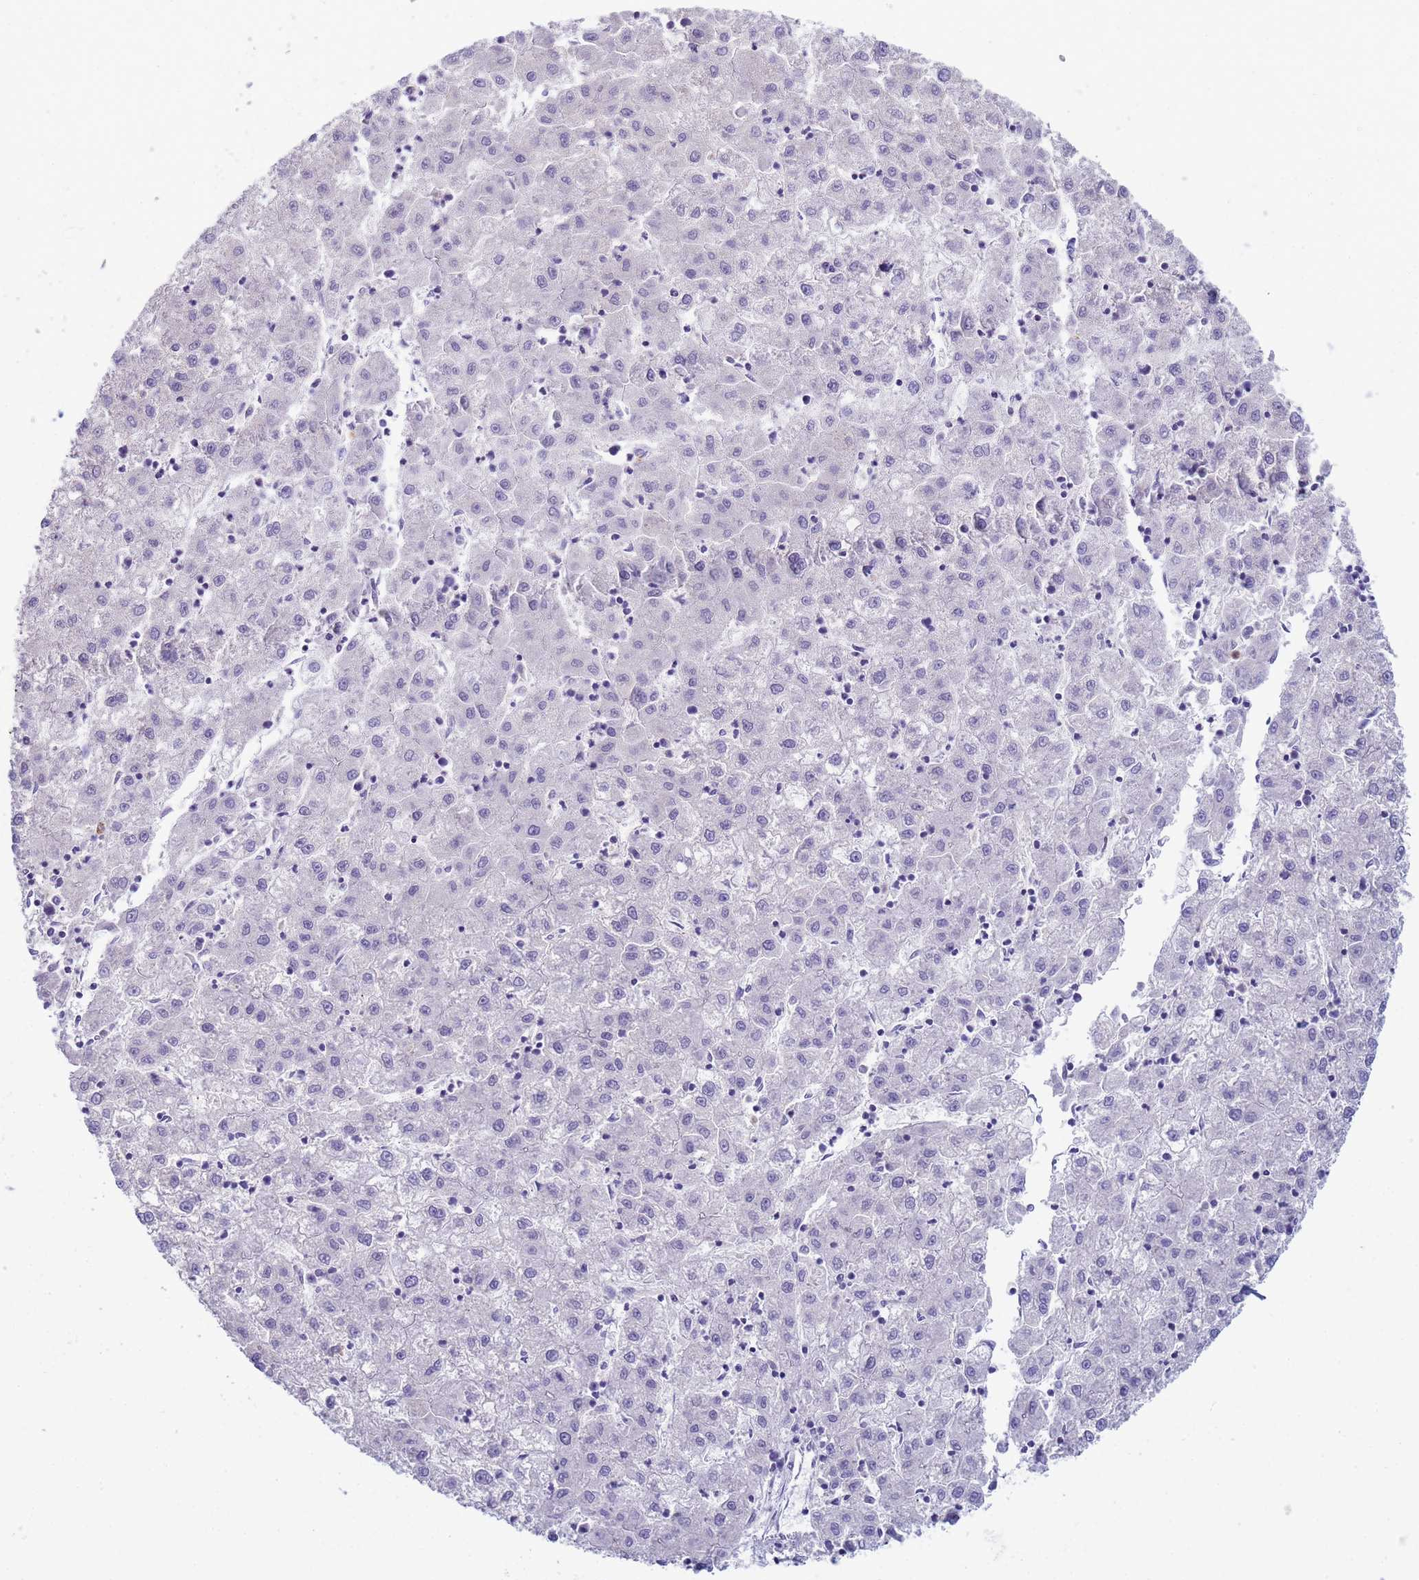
{"staining": {"intensity": "negative", "quantity": "none", "location": "none"}, "tissue": "liver cancer", "cell_type": "Tumor cells", "image_type": "cancer", "snomed": [{"axis": "morphology", "description": "Carcinoma, Hepatocellular, NOS"}, {"axis": "topography", "description": "Liver"}], "caption": "Tumor cells are negative for brown protein staining in liver cancer.", "gene": "CR1", "patient": {"sex": "male", "age": 72}}